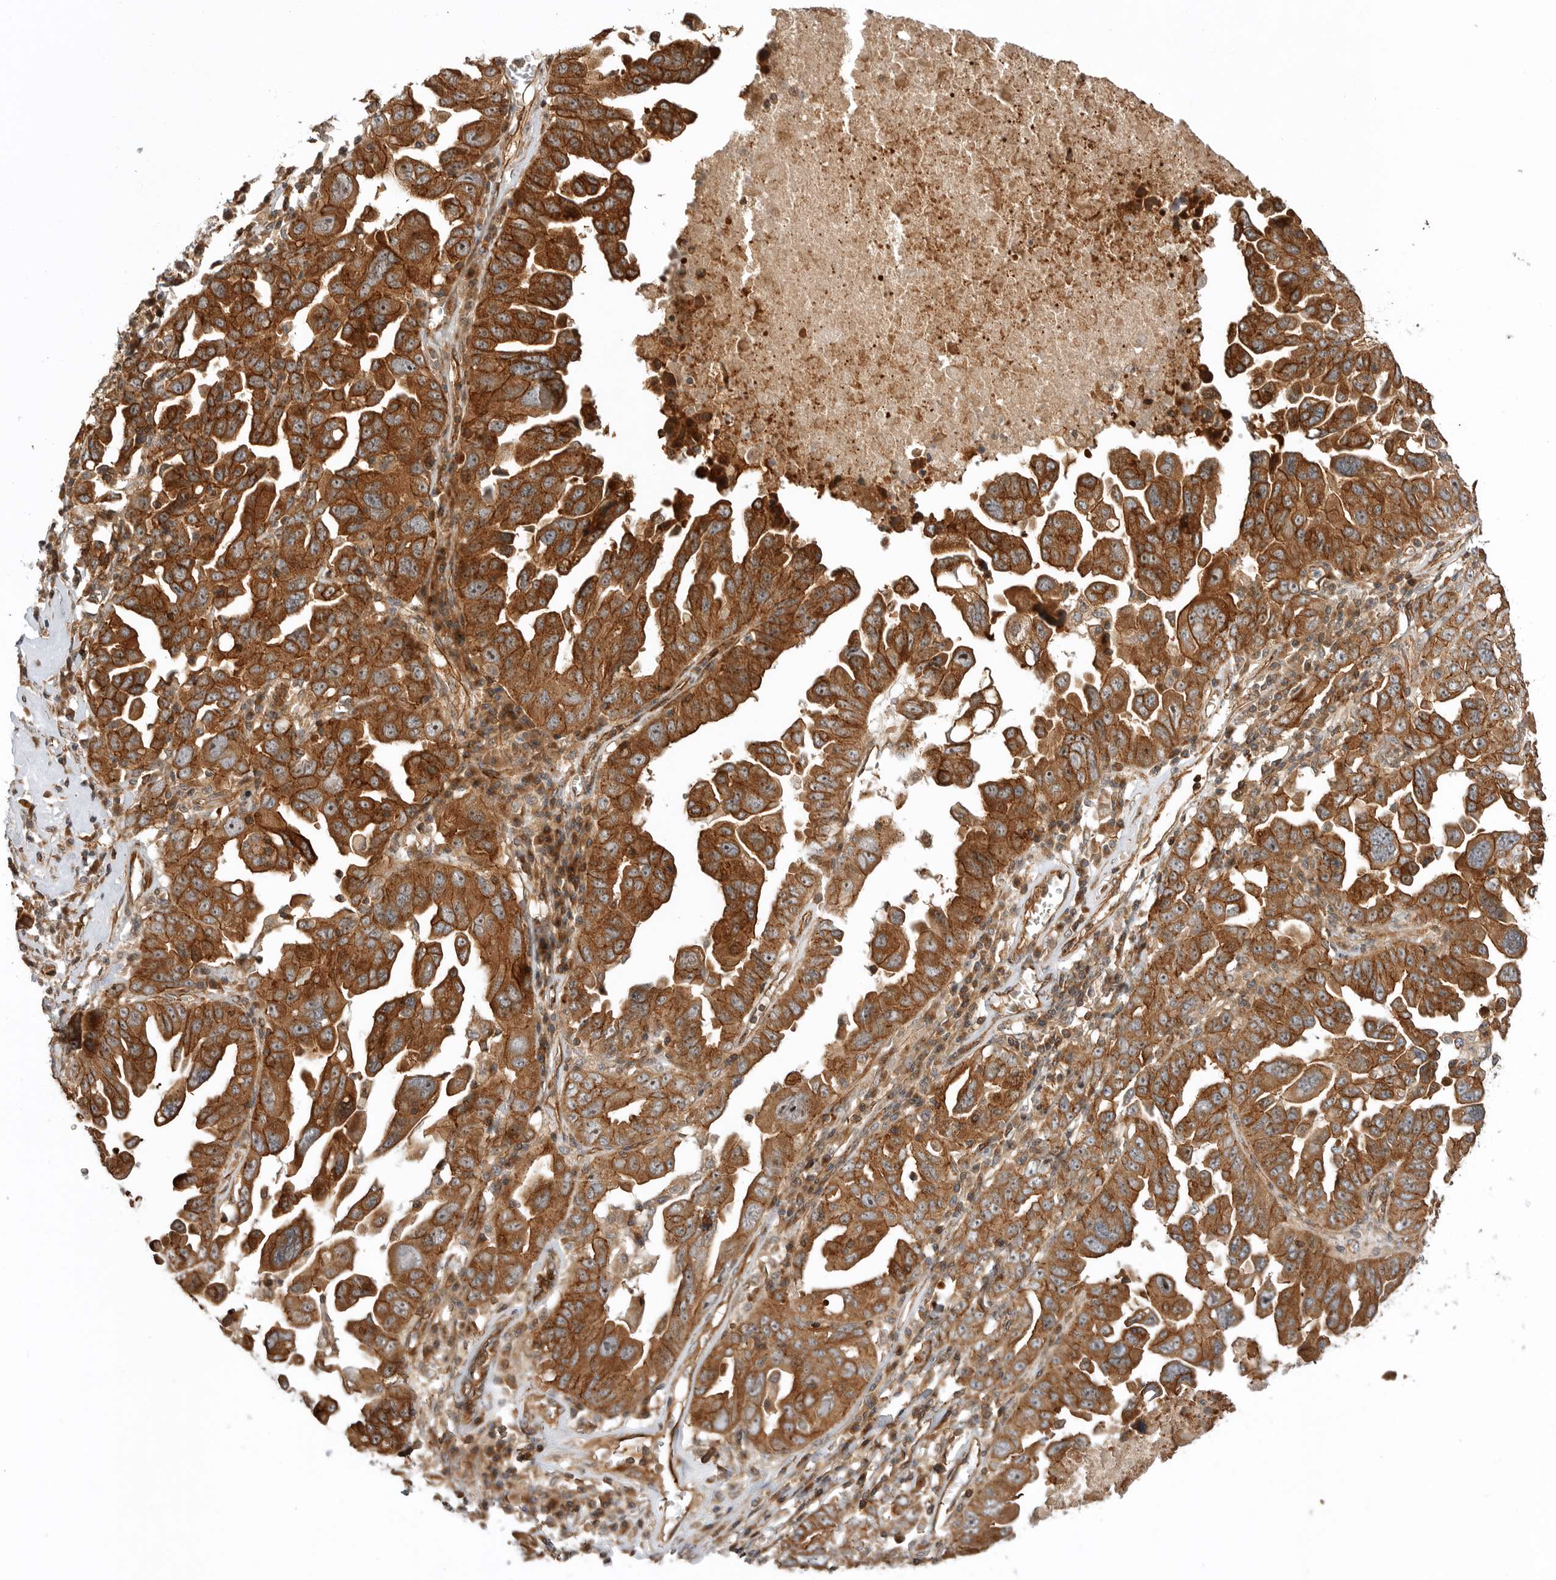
{"staining": {"intensity": "strong", "quantity": ">75%", "location": "cytoplasmic/membranous"}, "tissue": "ovarian cancer", "cell_type": "Tumor cells", "image_type": "cancer", "snomed": [{"axis": "morphology", "description": "Carcinoma, endometroid"}, {"axis": "topography", "description": "Ovary"}], "caption": "Immunohistochemical staining of ovarian endometroid carcinoma exhibits high levels of strong cytoplasmic/membranous protein staining in about >75% of tumor cells. Using DAB (brown) and hematoxylin (blue) stains, captured at high magnification using brightfield microscopy.", "gene": "GPATCH2", "patient": {"sex": "female", "age": 62}}